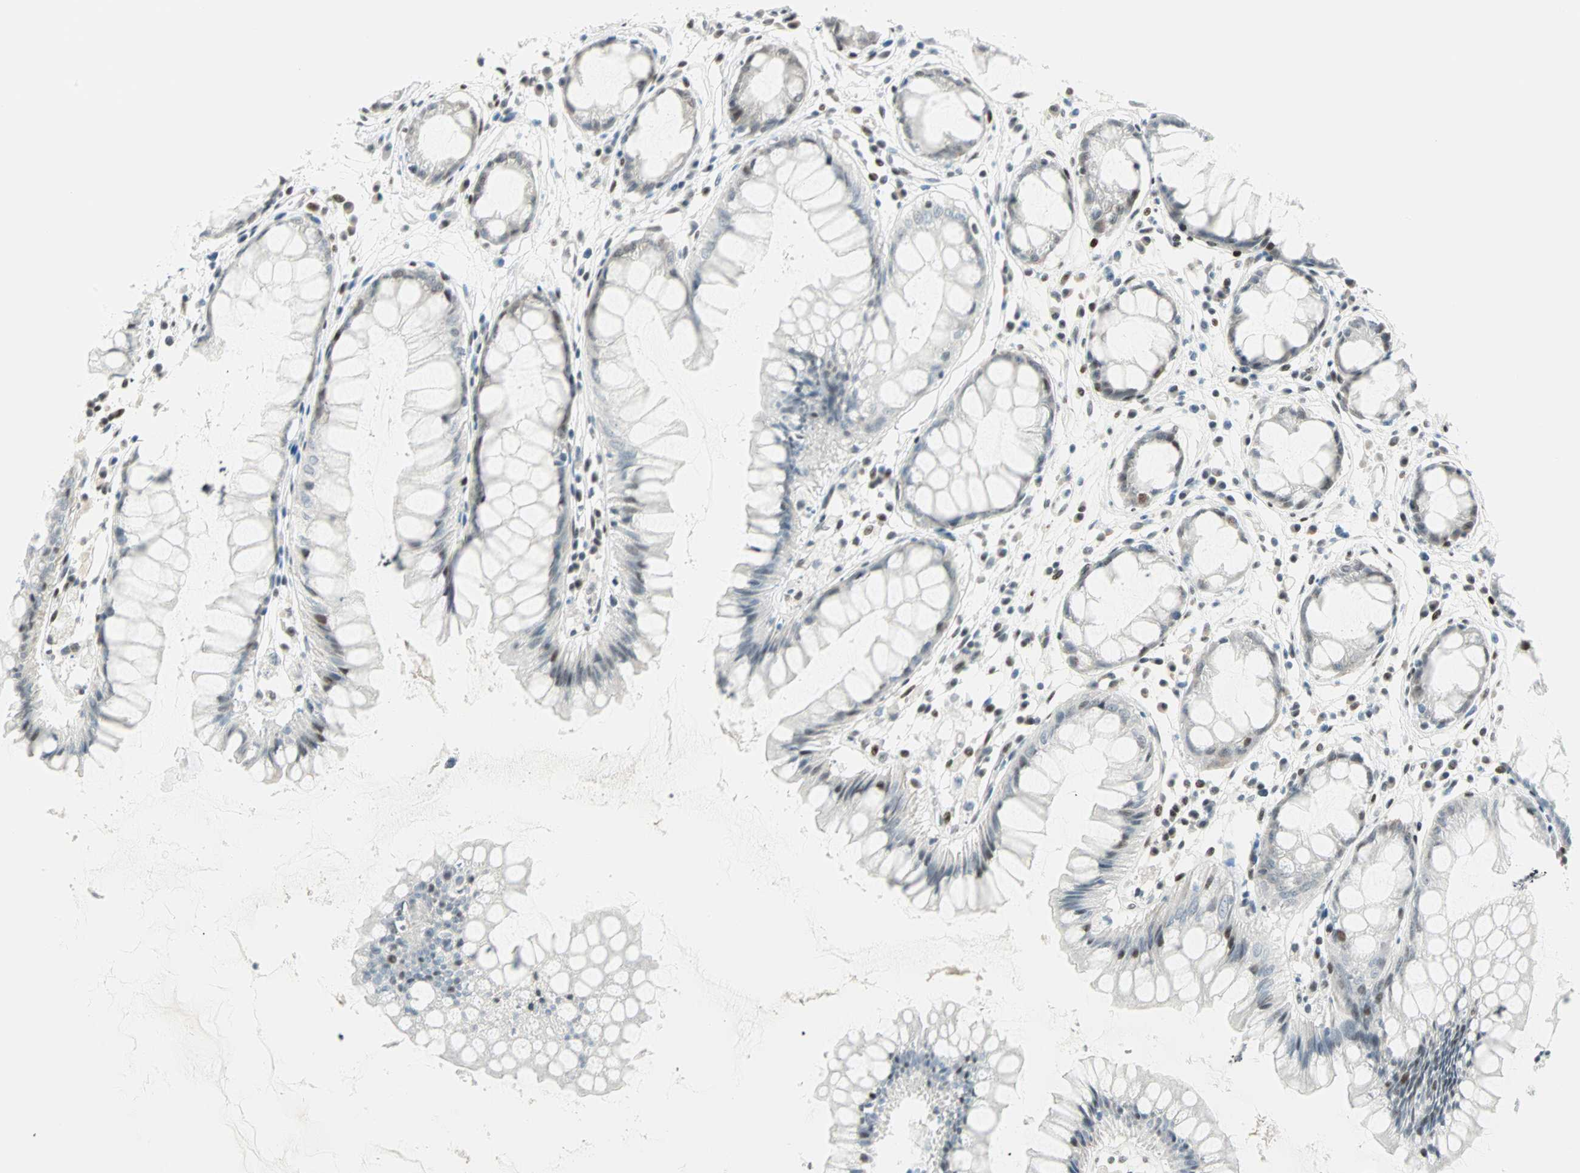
{"staining": {"intensity": "weak", "quantity": "25%-75%", "location": "nuclear"}, "tissue": "rectum", "cell_type": "Glandular cells", "image_type": "normal", "snomed": [{"axis": "morphology", "description": "Normal tissue, NOS"}, {"axis": "morphology", "description": "Adenocarcinoma, NOS"}, {"axis": "topography", "description": "Rectum"}], "caption": "Immunohistochemistry (IHC) of benign human rectum shows low levels of weak nuclear expression in approximately 25%-75% of glandular cells.", "gene": "PKNOX1", "patient": {"sex": "female", "age": 65}}